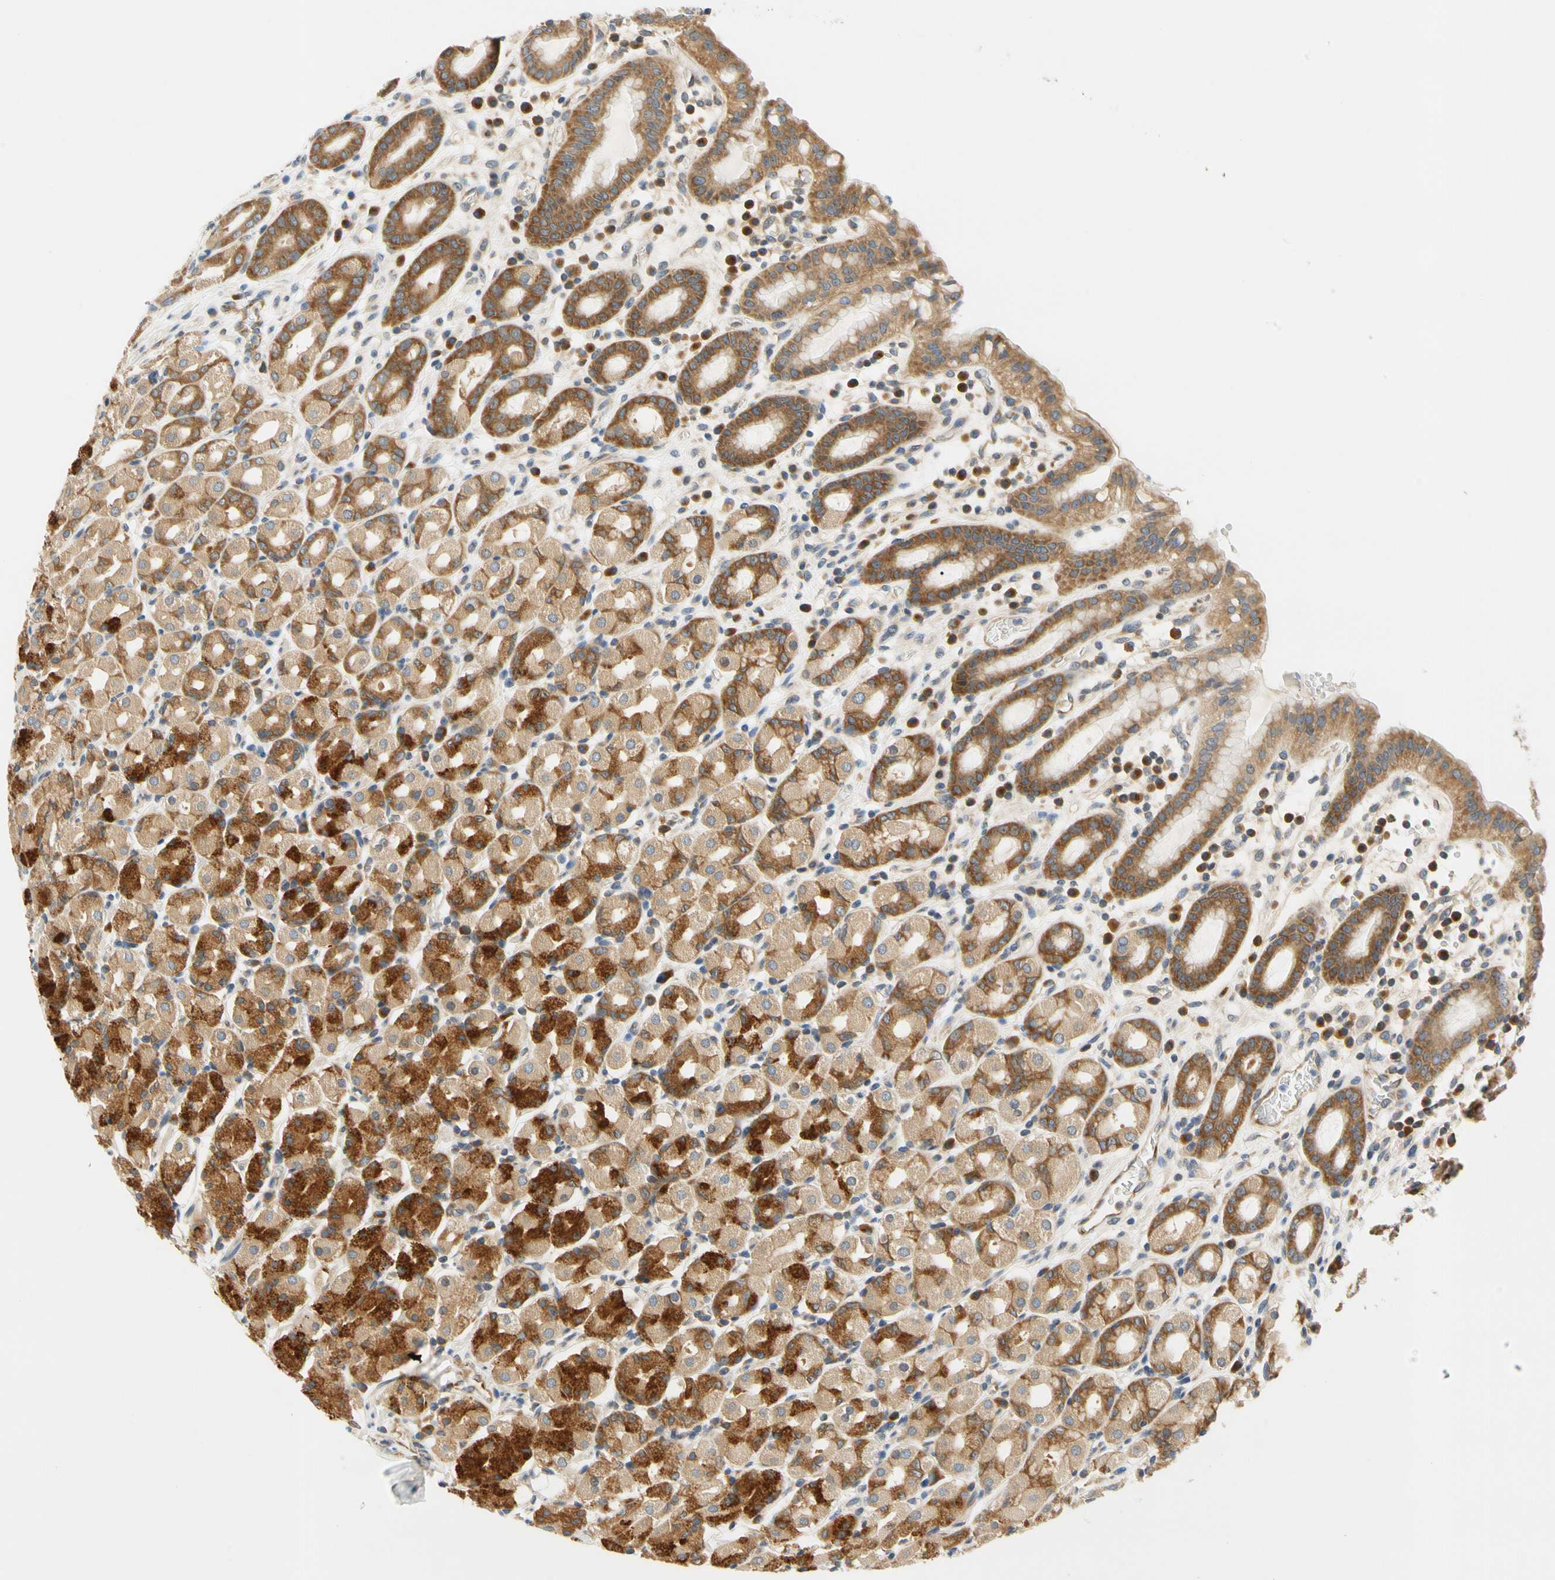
{"staining": {"intensity": "strong", "quantity": ">75%", "location": "cytoplasmic/membranous"}, "tissue": "stomach", "cell_type": "Glandular cells", "image_type": "normal", "snomed": [{"axis": "morphology", "description": "Normal tissue, NOS"}, {"axis": "topography", "description": "Stomach, upper"}], "caption": "IHC of unremarkable human stomach exhibits high levels of strong cytoplasmic/membranous staining in approximately >75% of glandular cells. (brown staining indicates protein expression, while blue staining denotes nuclei).", "gene": "LRRC47", "patient": {"sex": "male", "age": 68}}